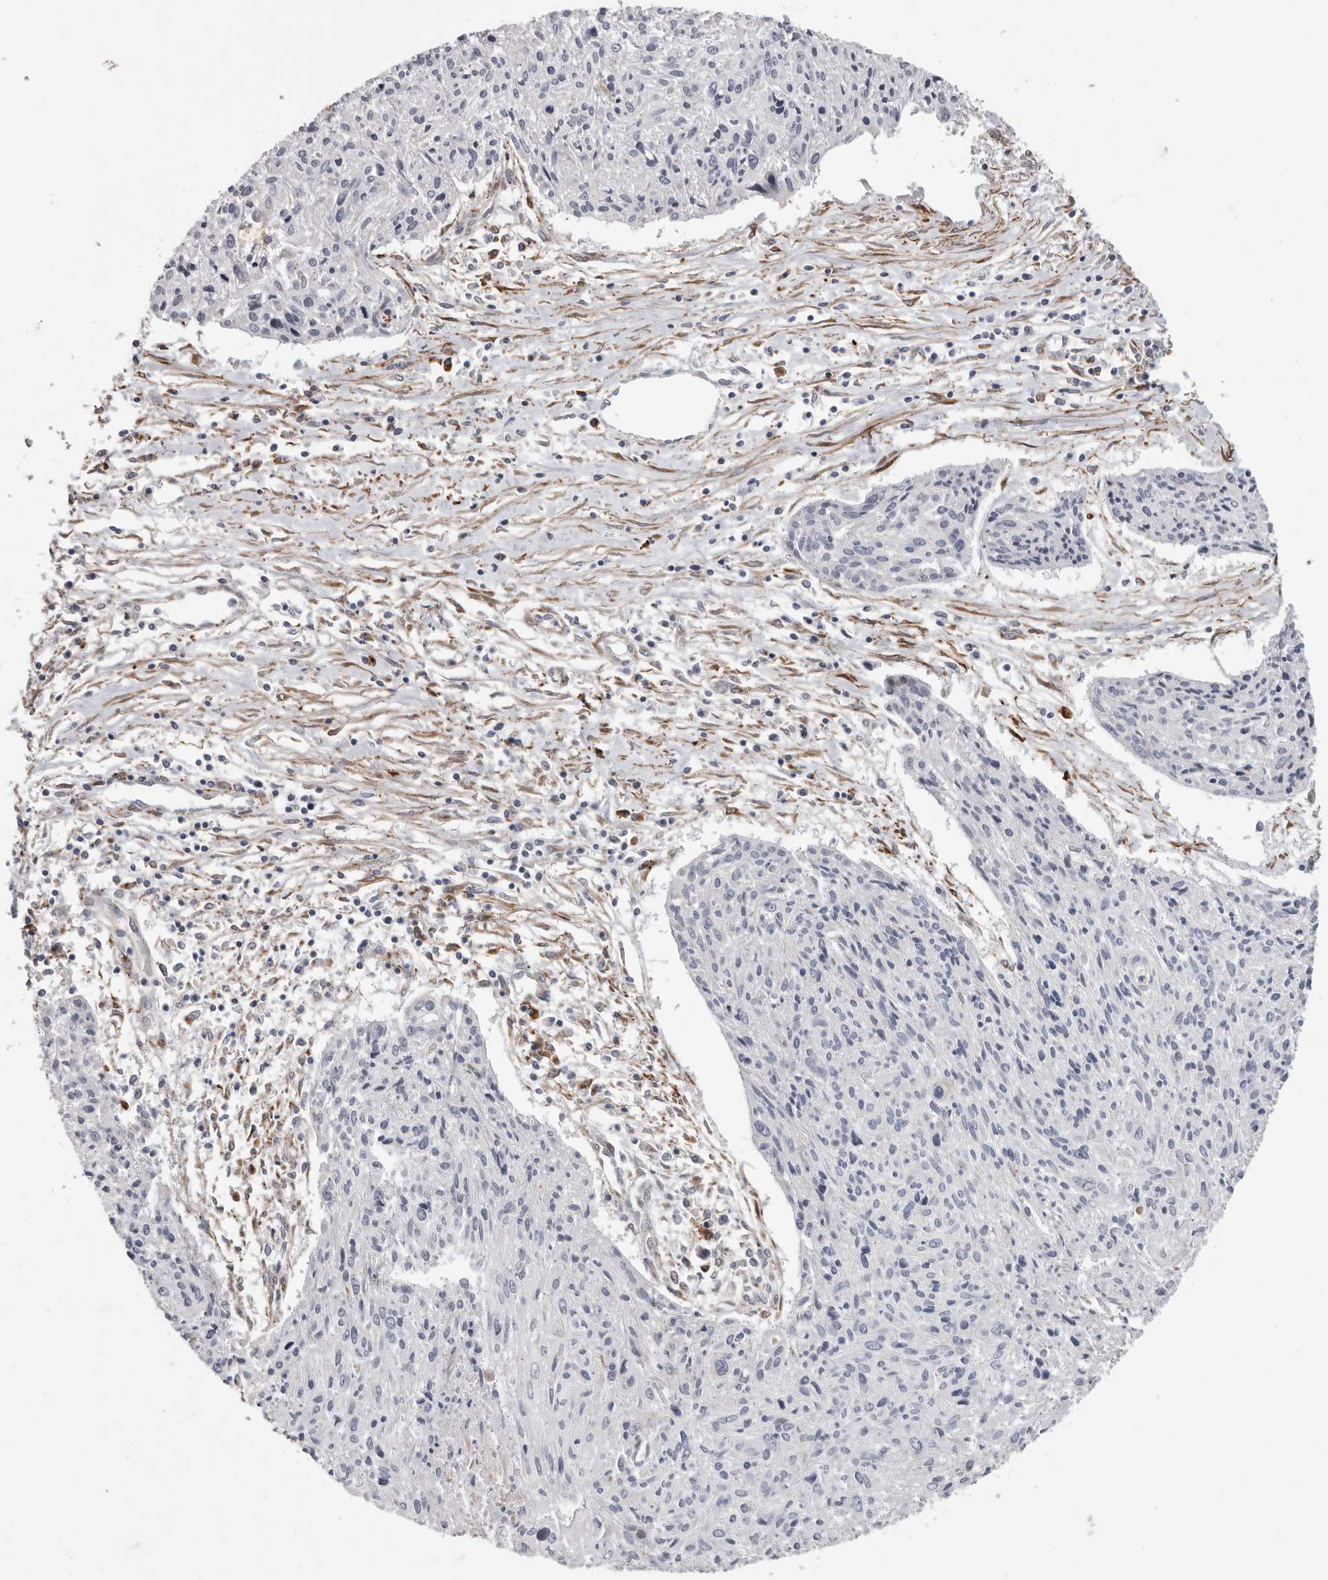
{"staining": {"intensity": "negative", "quantity": "none", "location": "none"}, "tissue": "cervical cancer", "cell_type": "Tumor cells", "image_type": "cancer", "snomed": [{"axis": "morphology", "description": "Squamous cell carcinoma, NOS"}, {"axis": "topography", "description": "Cervix"}], "caption": "High power microscopy micrograph of an immunohistochemistry image of cervical cancer (squamous cell carcinoma), revealing no significant staining in tumor cells.", "gene": "ATXN3L", "patient": {"sex": "female", "age": 51}}